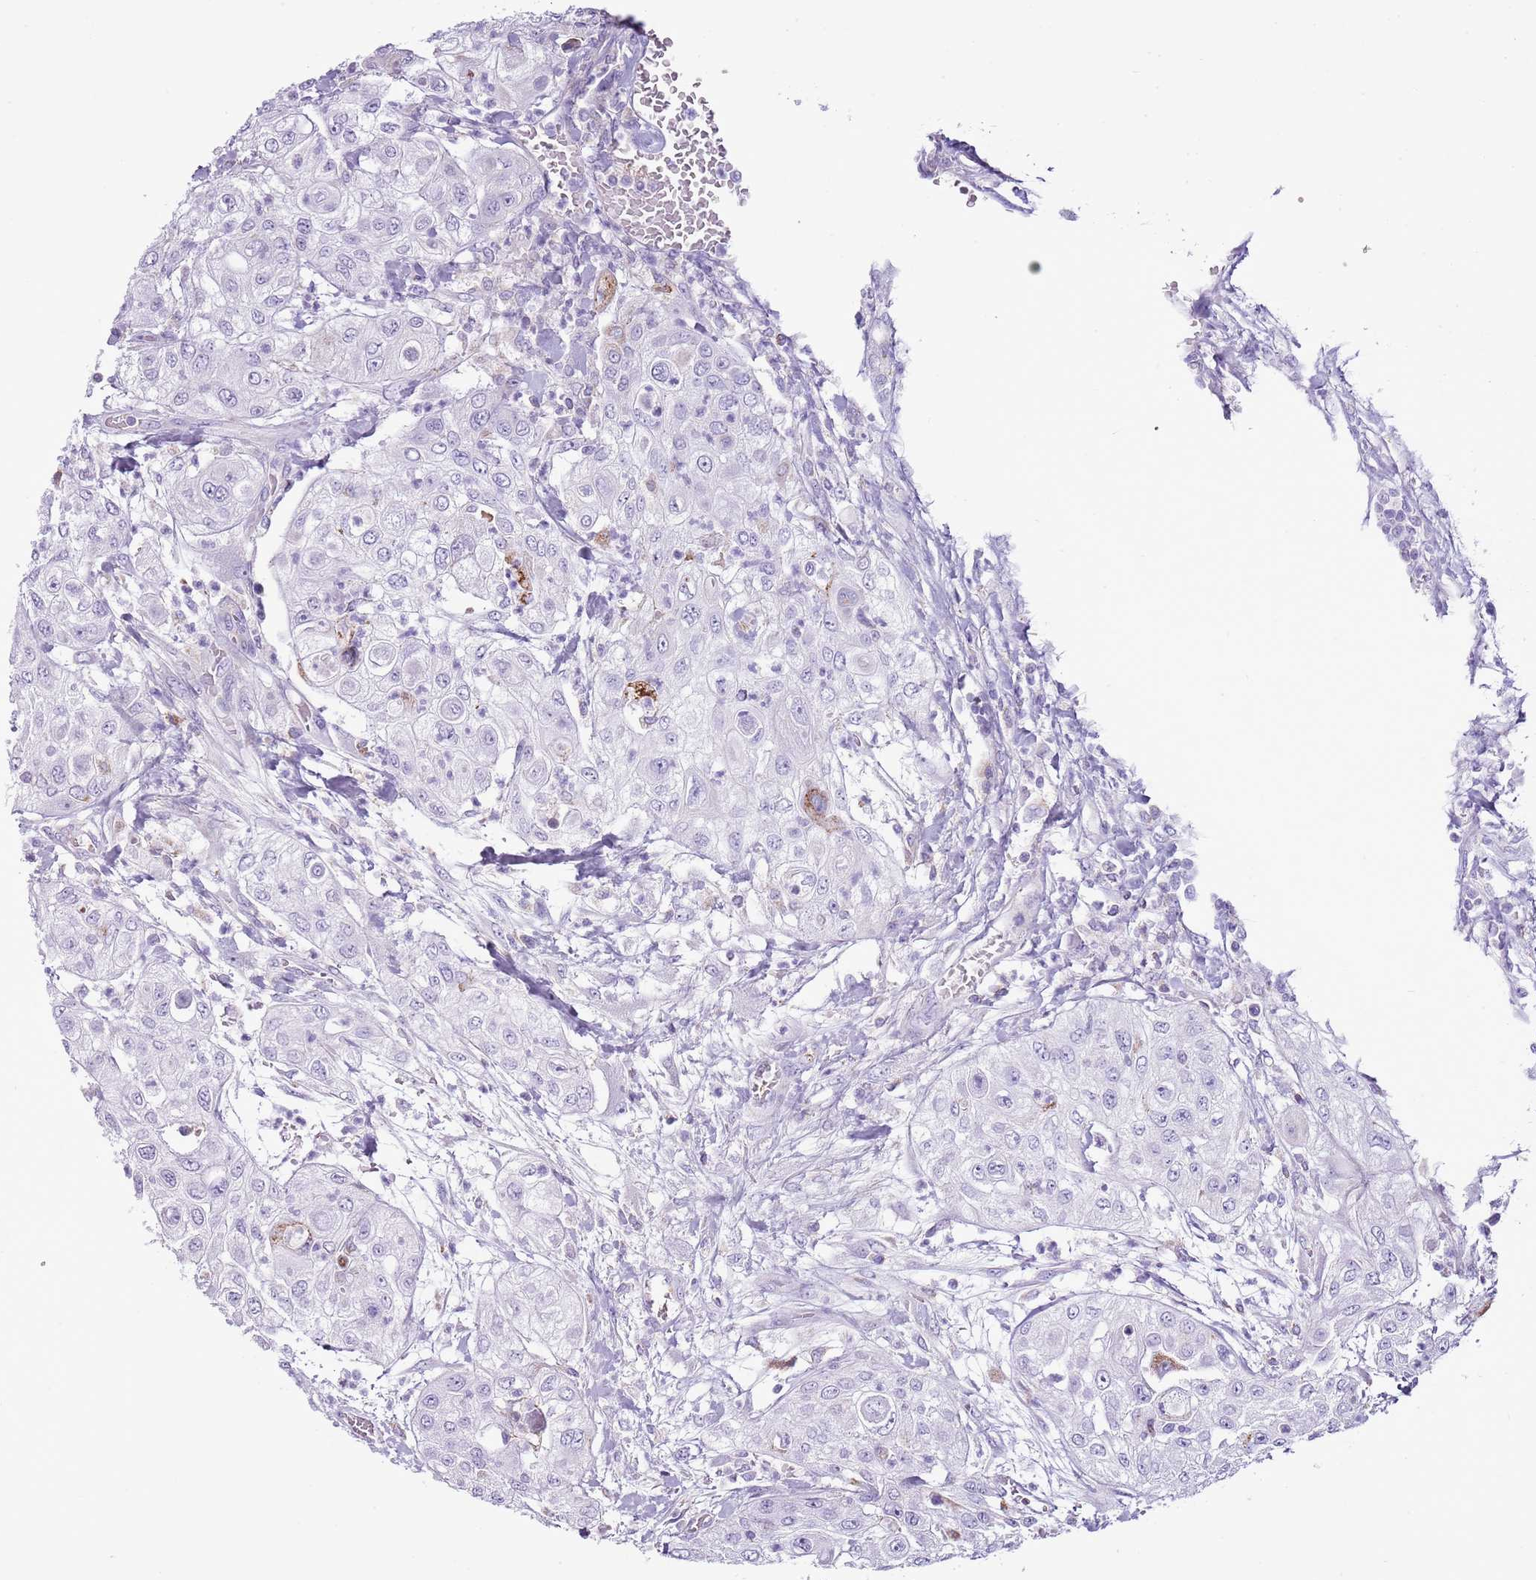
{"staining": {"intensity": "negative", "quantity": "none", "location": "none"}, "tissue": "urothelial cancer", "cell_type": "Tumor cells", "image_type": "cancer", "snomed": [{"axis": "morphology", "description": "Urothelial carcinoma, High grade"}, {"axis": "topography", "description": "Urinary bladder"}], "caption": "A histopathology image of high-grade urothelial carcinoma stained for a protein shows no brown staining in tumor cells. (Stains: DAB IHC with hematoxylin counter stain, Microscopy: brightfield microscopy at high magnification).", "gene": "SLC23A1", "patient": {"sex": "female", "age": 79}}